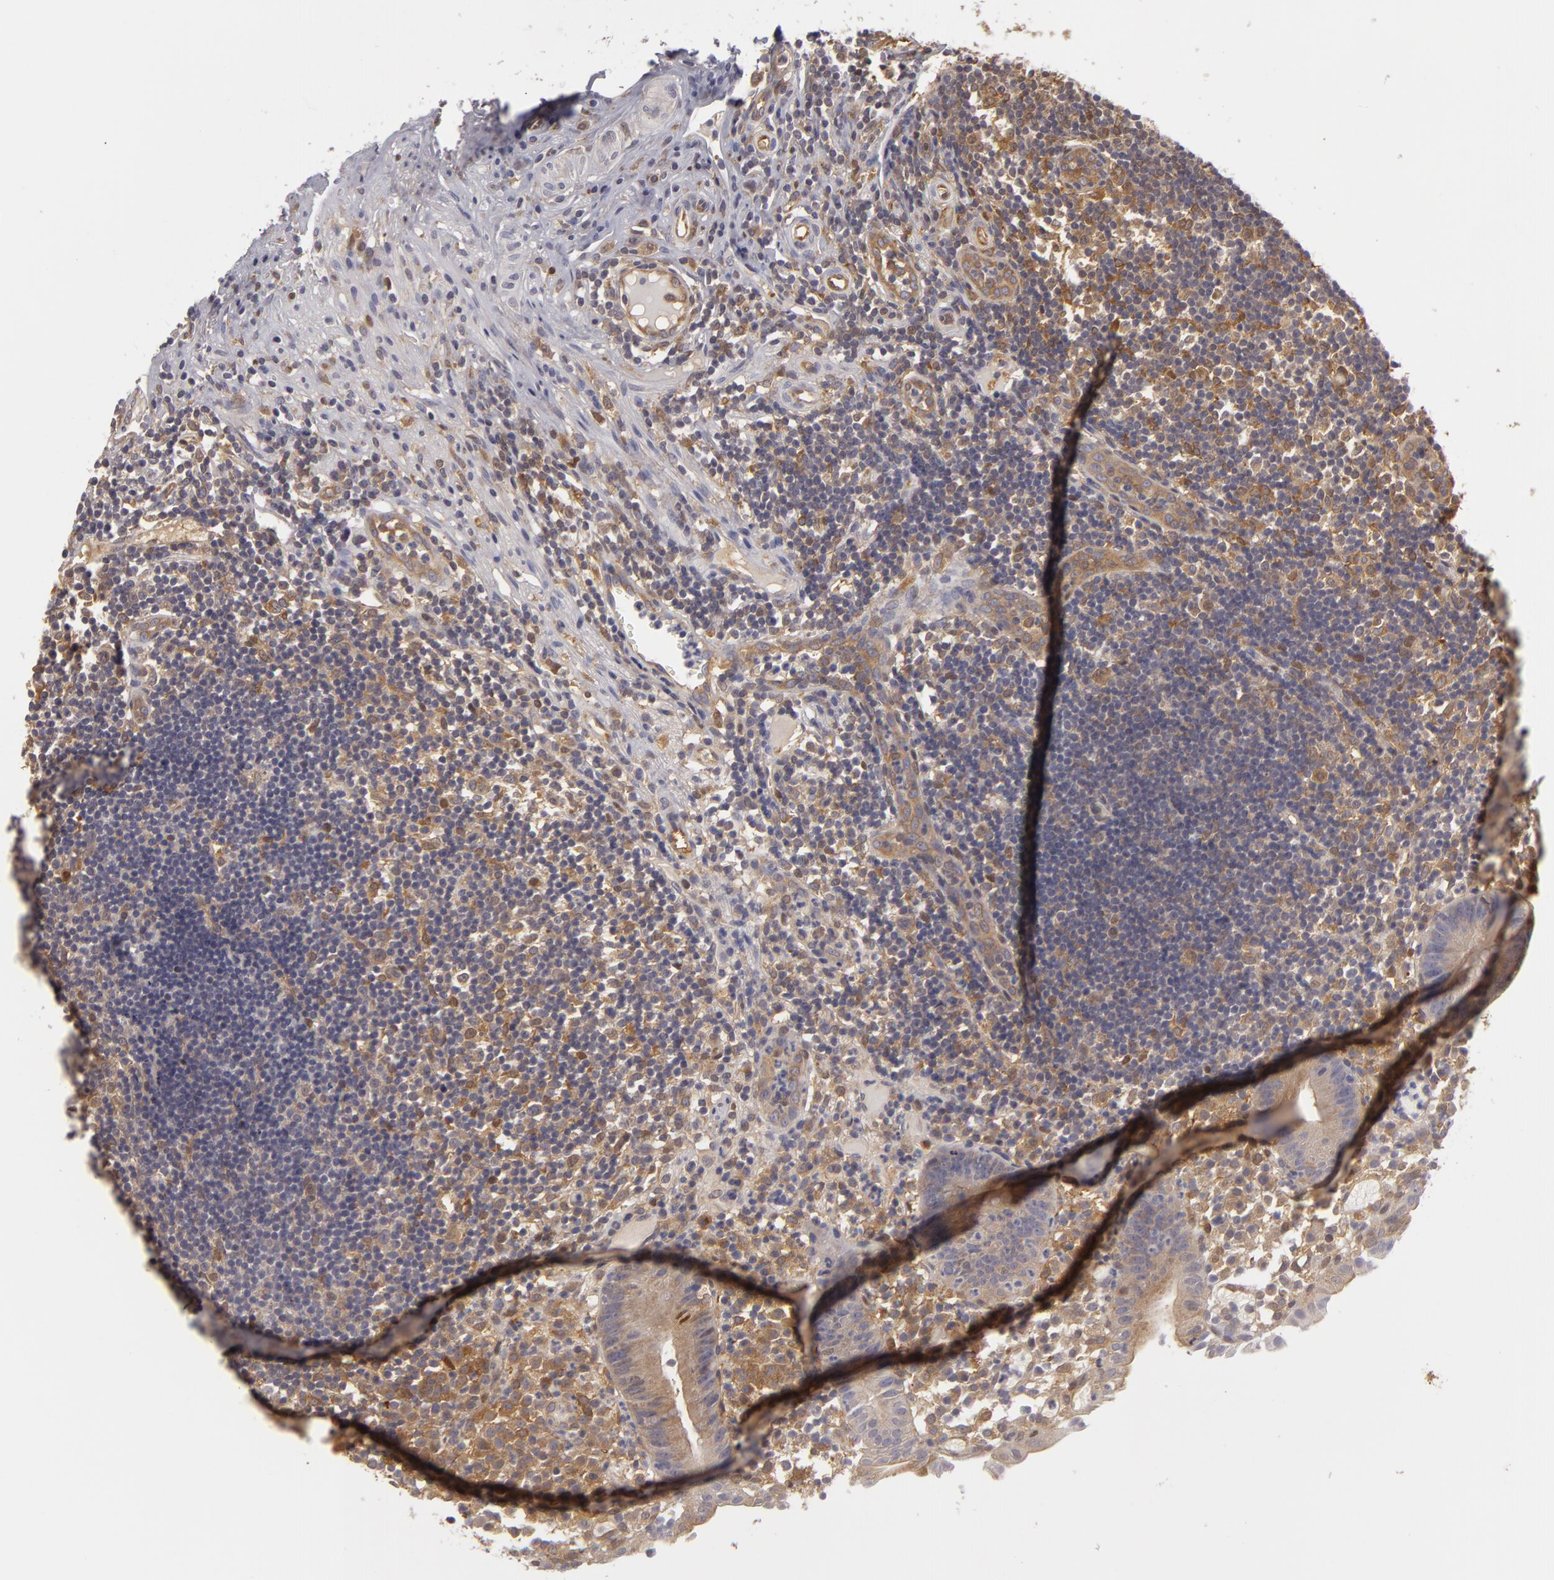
{"staining": {"intensity": "weak", "quantity": ">75%", "location": "cytoplasmic/membranous"}, "tissue": "appendix", "cell_type": "Glandular cells", "image_type": "normal", "snomed": [{"axis": "morphology", "description": "Normal tissue, NOS"}, {"axis": "topography", "description": "Appendix"}], "caption": "Glandular cells show low levels of weak cytoplasmic/membranous staining in about >75% of cells in unremarkable human appendix. The protein of interest is stained brown, and the nuclei are stained in blue (DAB IHC with brightfield microscopy, high magnification).", "gene": "ZNF229", "patient": {"sex": "male", "age": 25}}